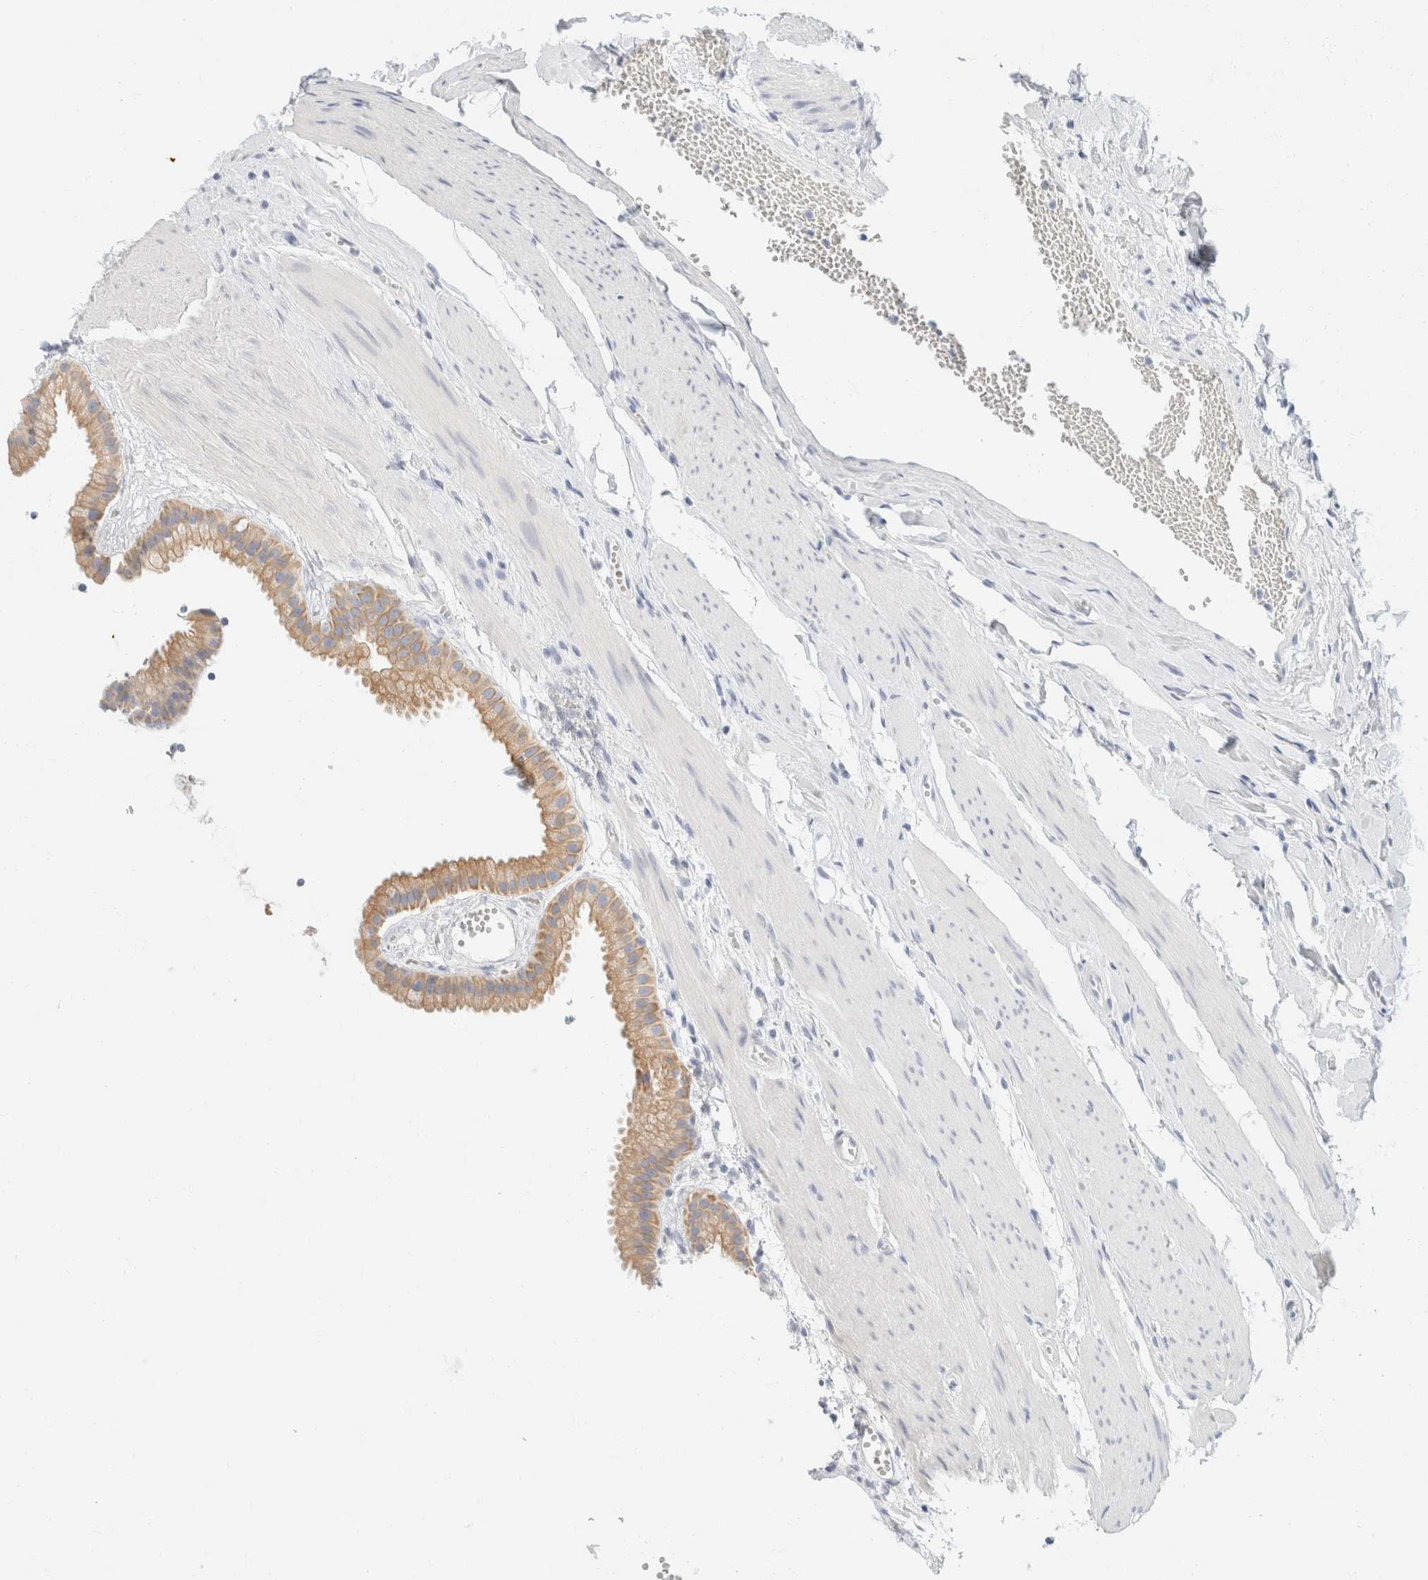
{"staining": {"intensity": "moderate", "quantity": ">75%", "location": "cytoplasmic/membranous"}, "tissue": "gallbladder", "cell_type": "Glandular cells", "image_type": "normal", "snomed": [{"axis": "morphology", "description": "Normal tissue, NOS"}, {"axis": "topography", "description": "Gallbladder"}], "caption": "High-magnification brightfield microscopy of unremarkable gallbladder stained with DAB (3,3'-diaminobenzidine) (brown) and counterstained with hematoxylin (blue). glandular cells exhibit moderate cytoplasmic/membranous expression is present in approximately>75% of cells. (Stains: DAB in brown, nuclei in blue, Microscopy: brightfield microscopy at high magnification).", "gene": "KRT20", "patient": {"sex": "female", "age": 64}}